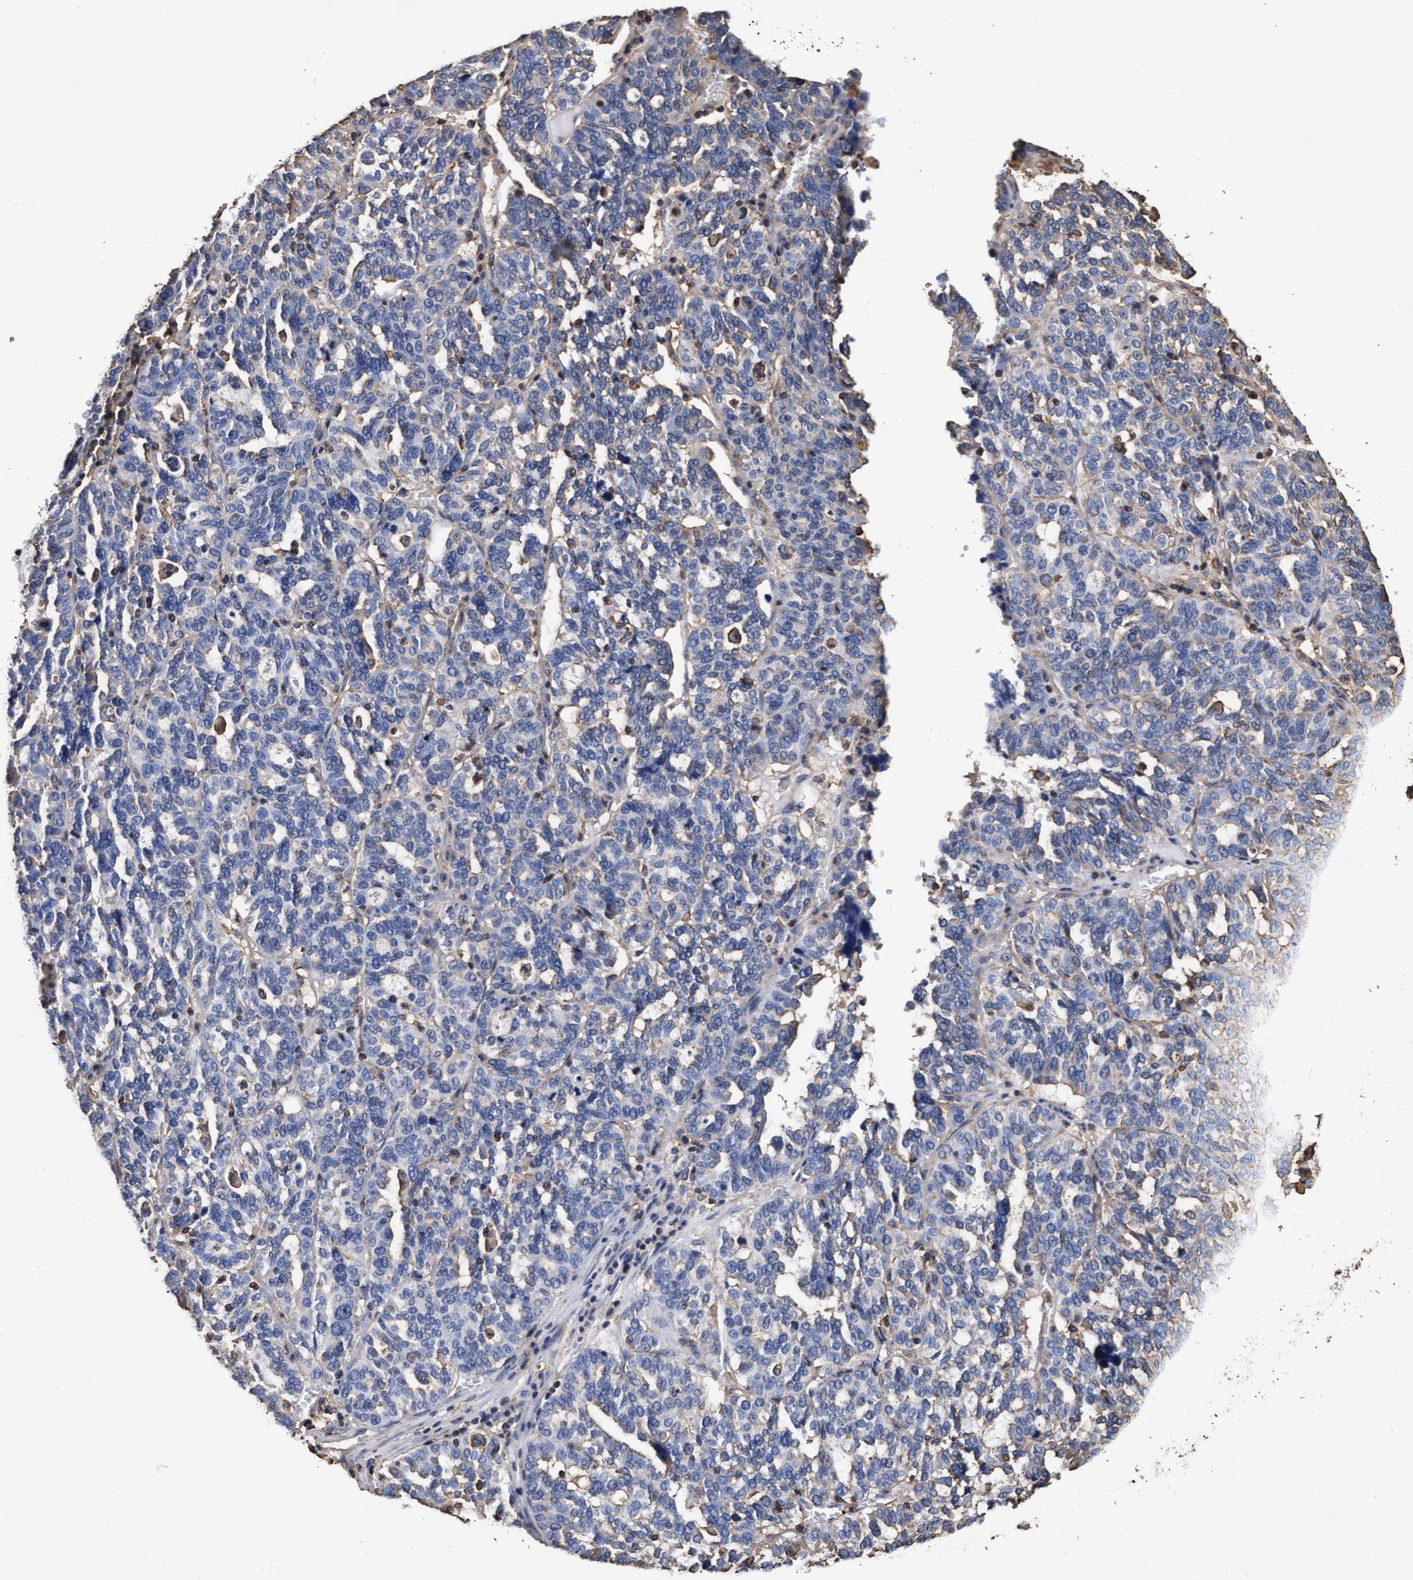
{"staining": {"intensity": "negative", "quantity": "none", "location": "none"}, "tissue": "ovarian cancer", "cell_type": "Tumor cells", "image_type": "cancer", "snomed": [{"axis": "morphology", "description": "Cystadenocarcinoma, serous, NOS"}, {"axis": "topography", "description": "Ovary"}], "caption": "Immunohistochemistry (IHC) of ovarian serous cystadenocarcinoma shows no expression in tumor cells.", "gene": "GRHPR", "patient": {"sex": "female", "age": 59}}